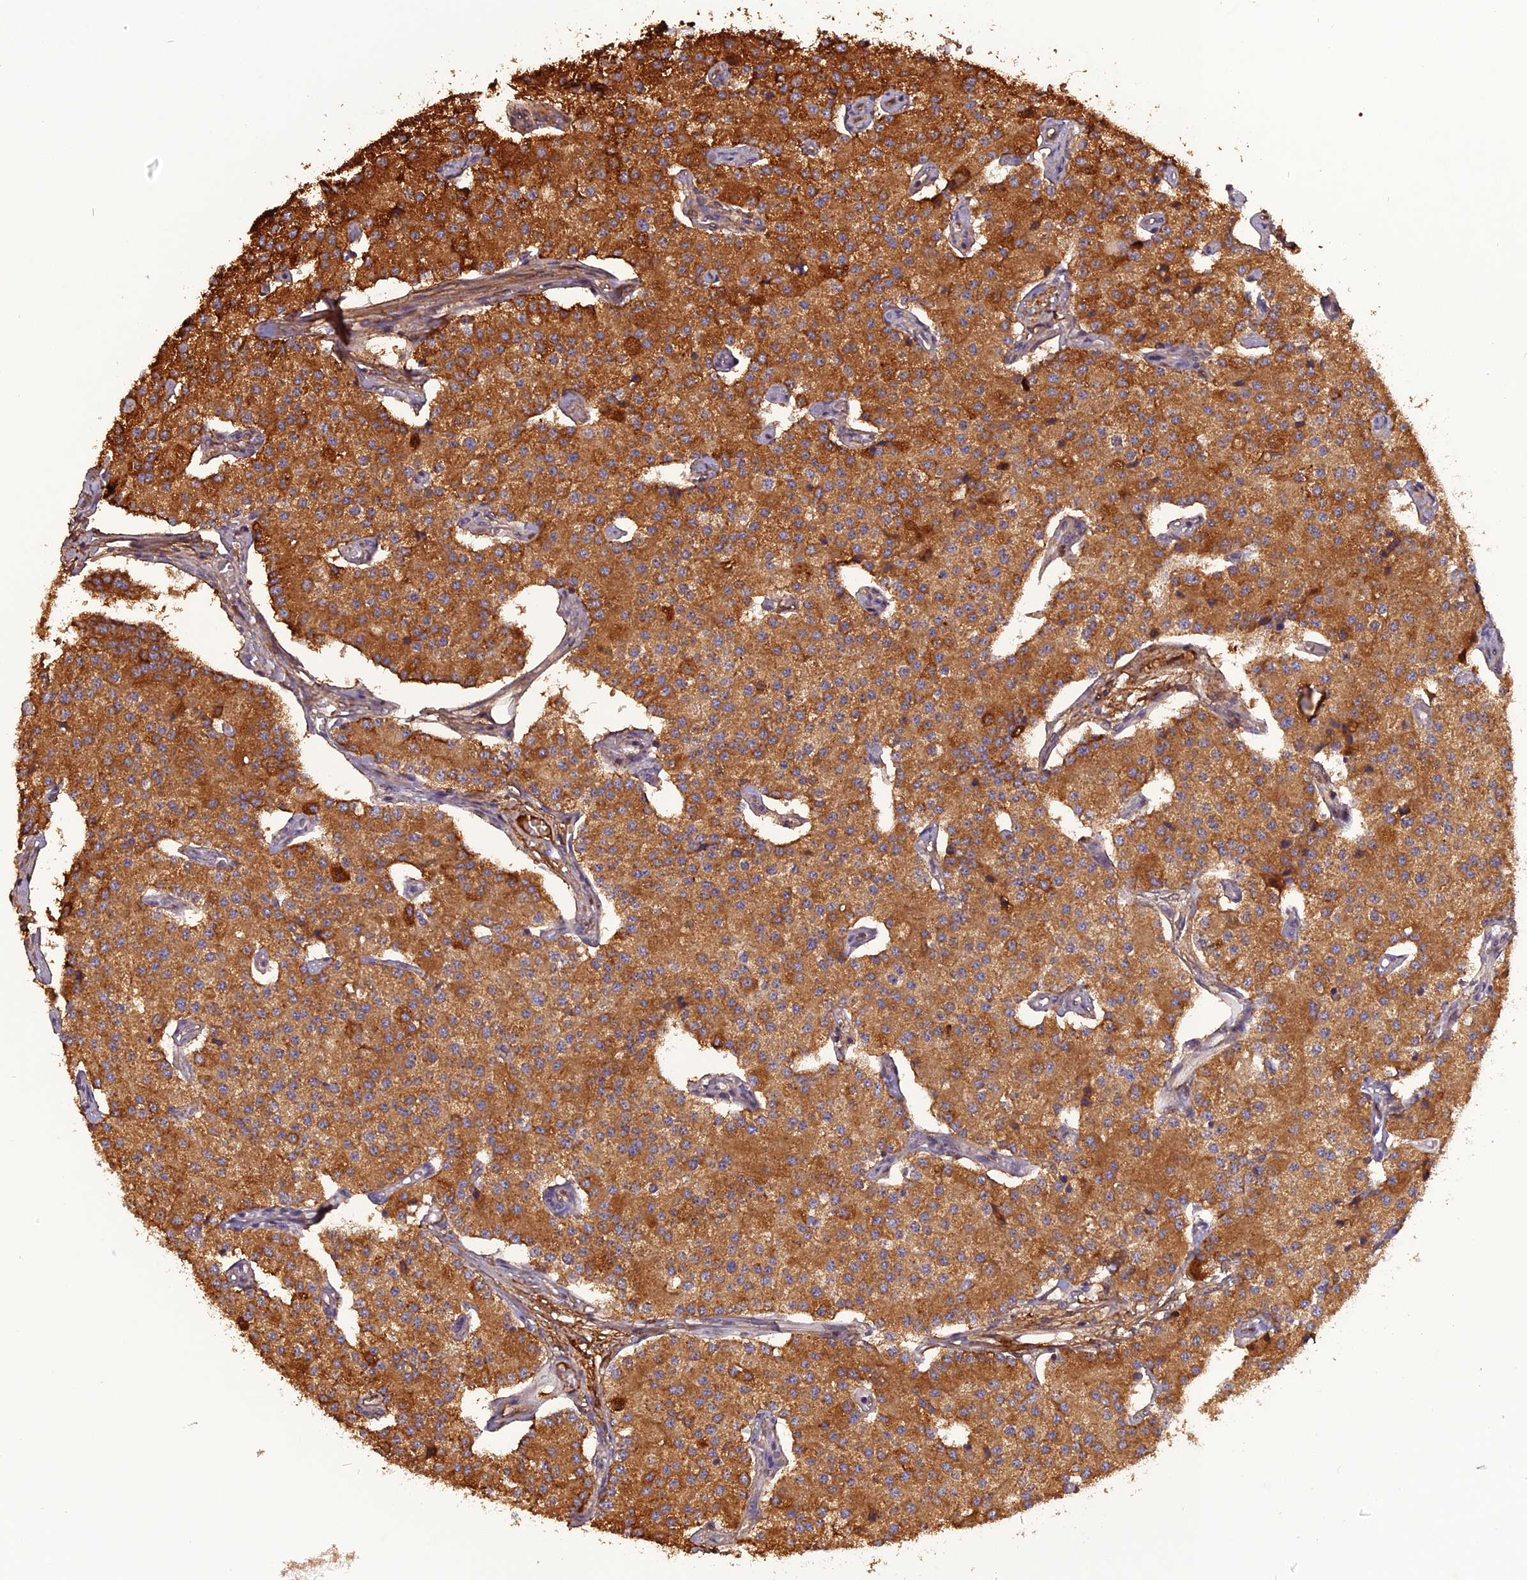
{"staining": {"intensity": "strong", "quantity": ">75%", "location": "cytoplasmic/membranous"}, "tissue": "carcinoid", "cell_type": "Tumor cells", "image_type": "cancer", "snomed": [{"axis": "morphology", "description": "Carcinoid, malignant, NOS"}, {"axis": "topography", "description": "Colon"}], "caption": "Protein expression analysis of human carcinoid reveals strong cytoplasmic/membranous positivity in approximately >75% of tumor cells.", "gene": "RABGGTA", "patient": {"sex": "female", "age": 52}}